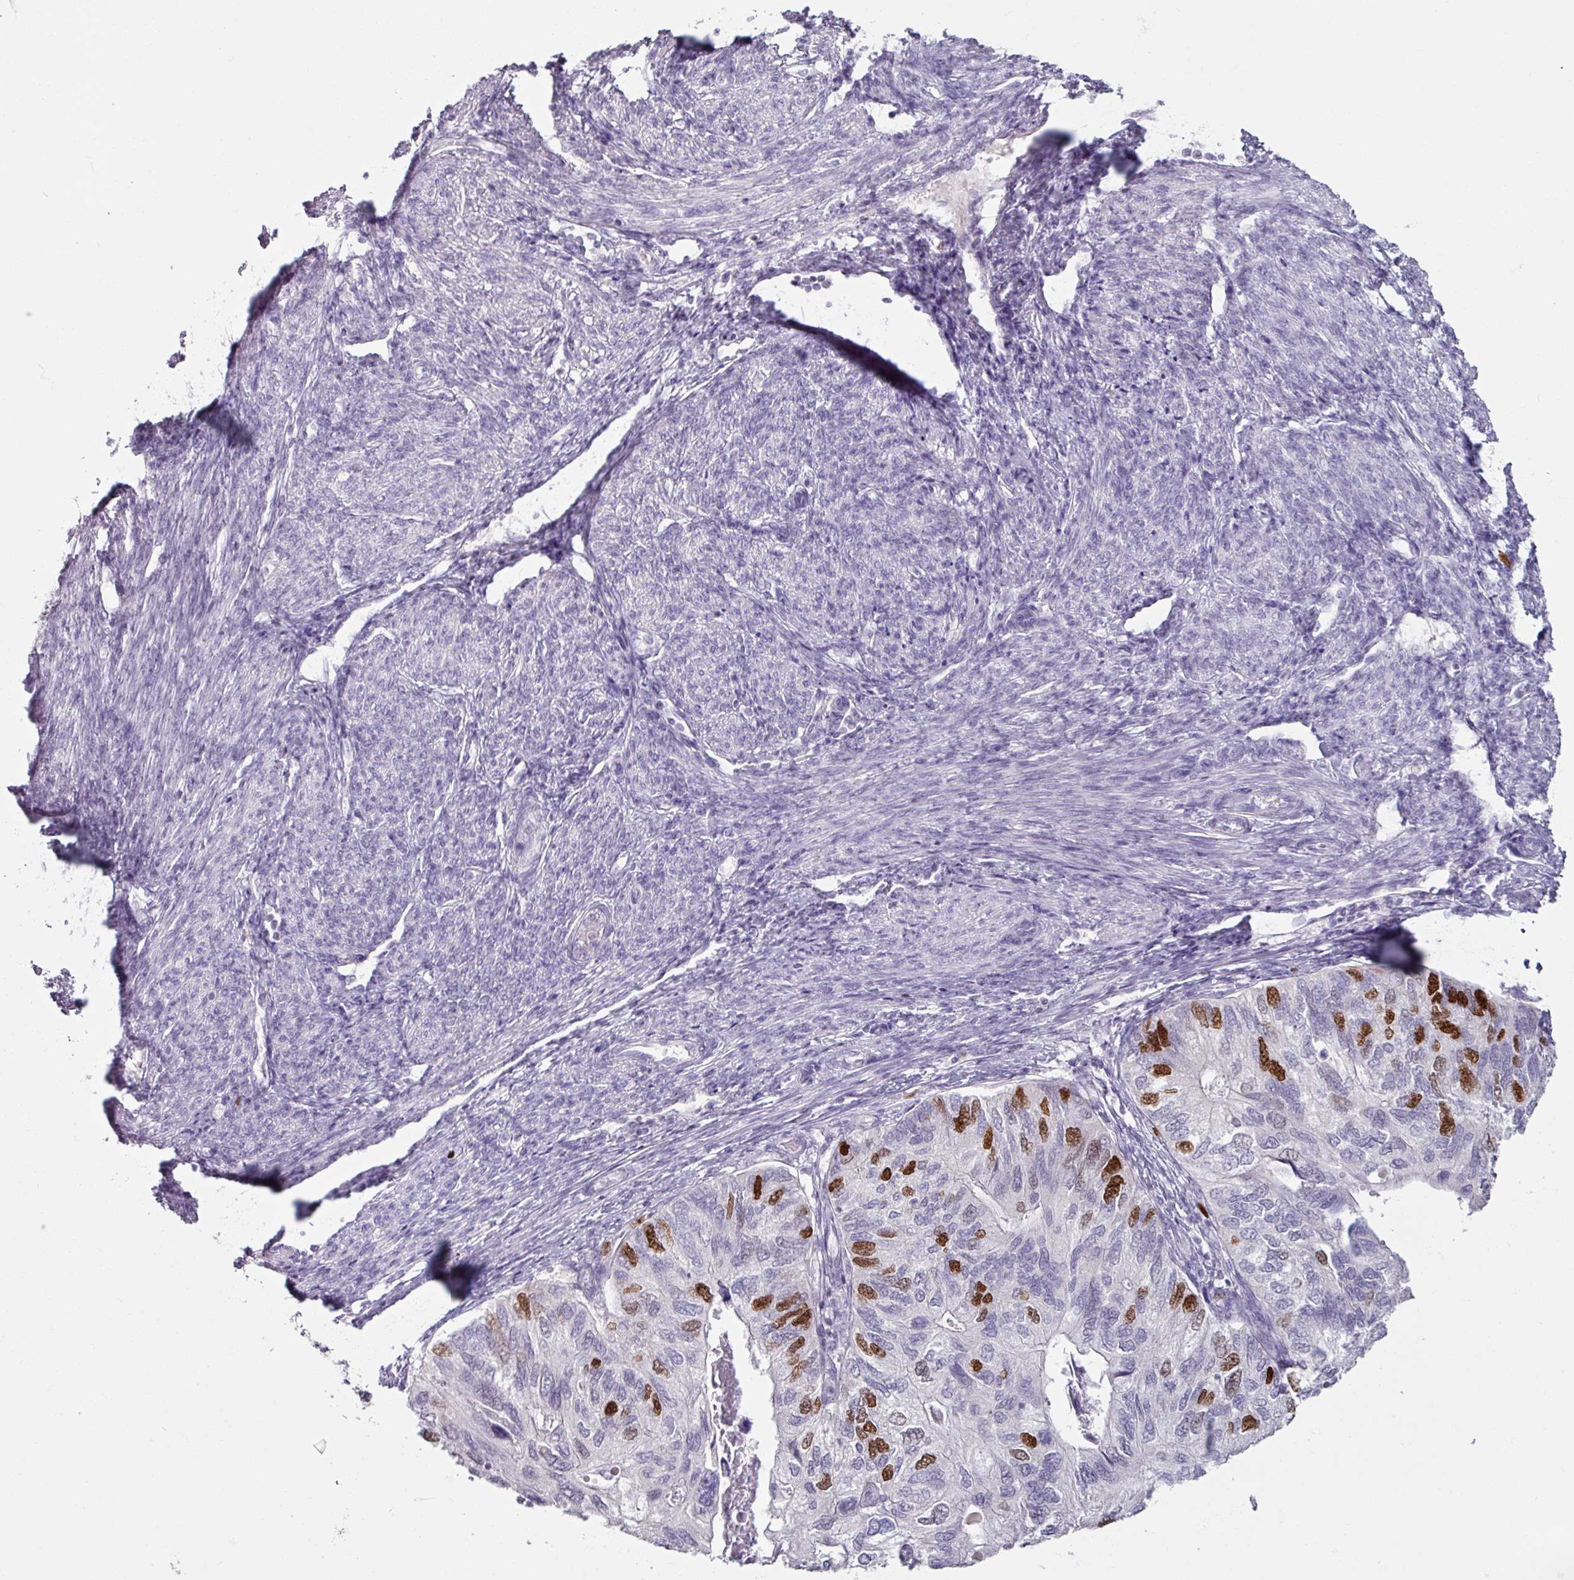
{"staining": {"intensity": "moderate", "quantity": "<25%", "location": "nuclear"}, "tissue": "endometrial cancer", "cell_type": "Tumor cells", "image_type": "cancer", "snomed": [{"axis": "morphology", "description": "Carcinoma, NOS"}, {"axis": "topography", "description": "Uterus"}], "caption": "Endometrial carcinoma tissue shows moderate nuclear expression in approximately <25% of tumor cells", "gene": "ATAD2", "patient": {"sex": "female", "age": 76}}